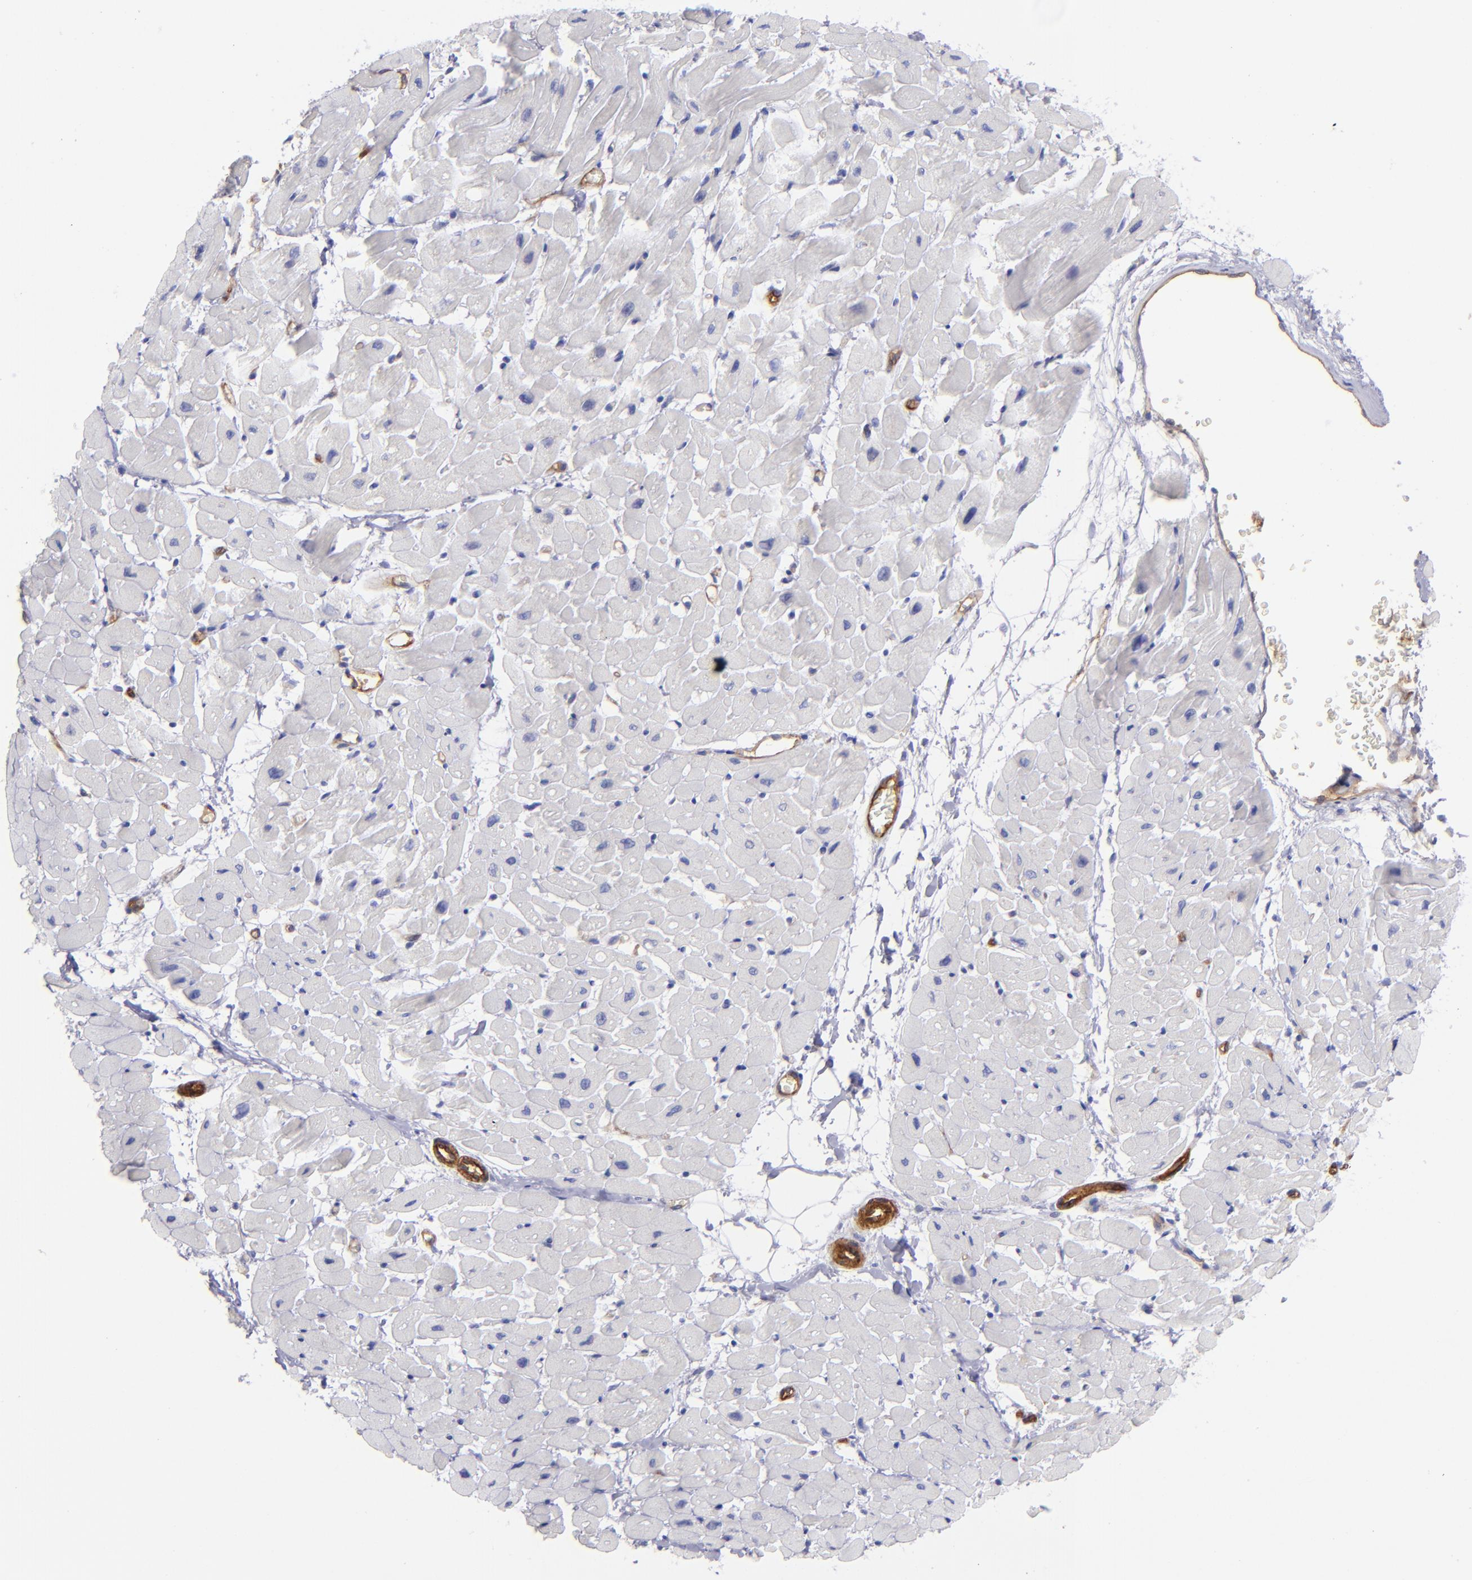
{"staining": {"intensity": "negative", "quantity": "none", "location": "none"}, "tissue": "heart muscle", "cell_type": "Cardiomyocytes", "image_type": "normal", "snomed": [{"axis": "morphology", "description": "Normal tissue, NOS"}, {"axis": "topography", "description": "Heart"}], "caption": "IHC histopathology image of normal heart muscle stained for a protein (brown), which shows no positivity in cardiomyocytes.", "gene": "ENTPD1", "patient": {"sex": "male", "age": 45}}